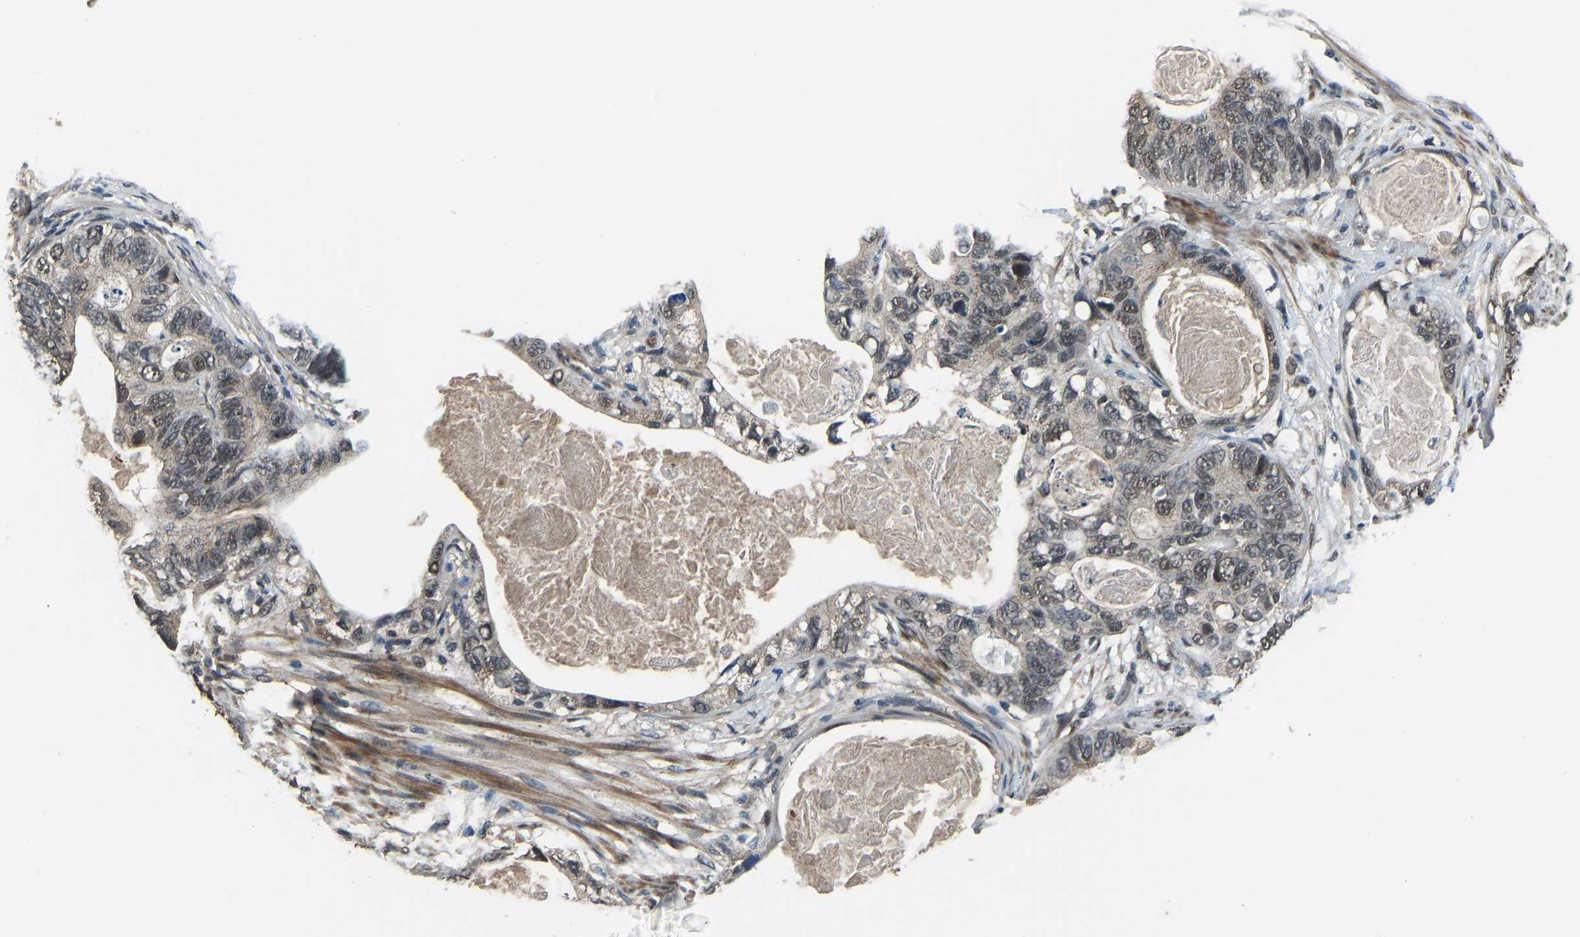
{"staining": {"intensity": "weak", "quantity": "<25%", "location": "nuclear"}, "tissue": "stomach cancer", "cell_type": "Tumor cells", "image_type": "cancer", "snomed": [{"axis": "morphology", "description": "Normal tissue, NOS"}, {"axis": "morphology", "description": "Adenocarcinoma, NOS"}, {"axis": "topography", "description": "Stomach"}], "caption": "An image of stomach adenocarcinoma stained for a protein displays no brown staining in tumor cells.", "gene": "TOX4", "patient": {"sex": "female", "age": 89}}